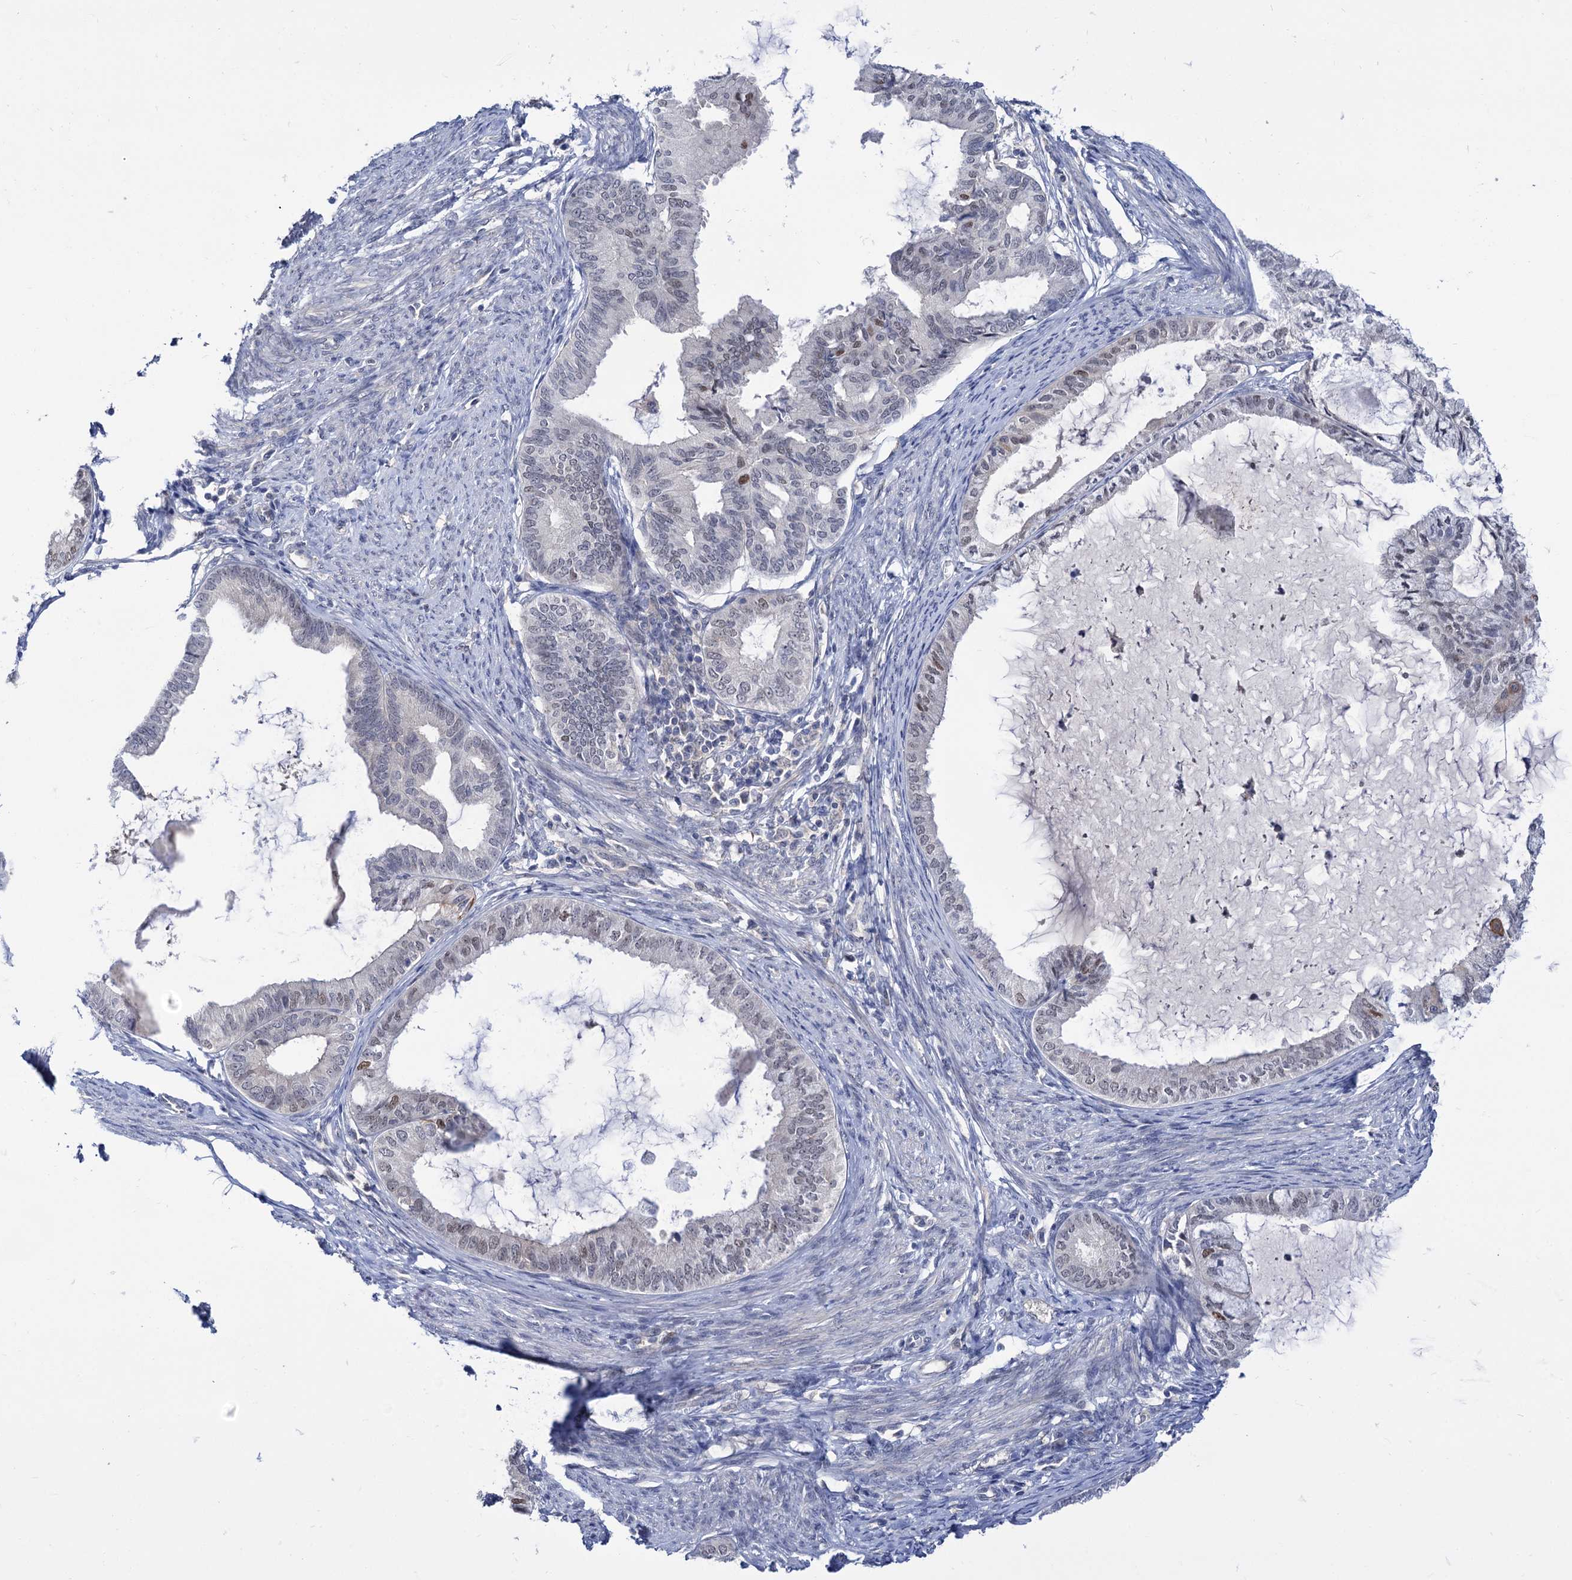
{"staining": {"intensity": "moderate", "quantity": "<25%", "location": "nuclear"}, "tissue": "endometrial cancer", "cell_type": "Tumor cells", "image_type": "cancer", "snomed": [{"axis": "morphology", "description": "Adenocarcinoma, NOS"}, {"axis": "topography", "description": "Endometrium"}], "caption": "Approximately <25% of tumor cells in human endometrial adenocarcinoma display moderate nuclear protein staining as visualized by brown immunohistochemical staining.", "gene": "NEK10", "patient": {"sex": "female", "age": 86}}